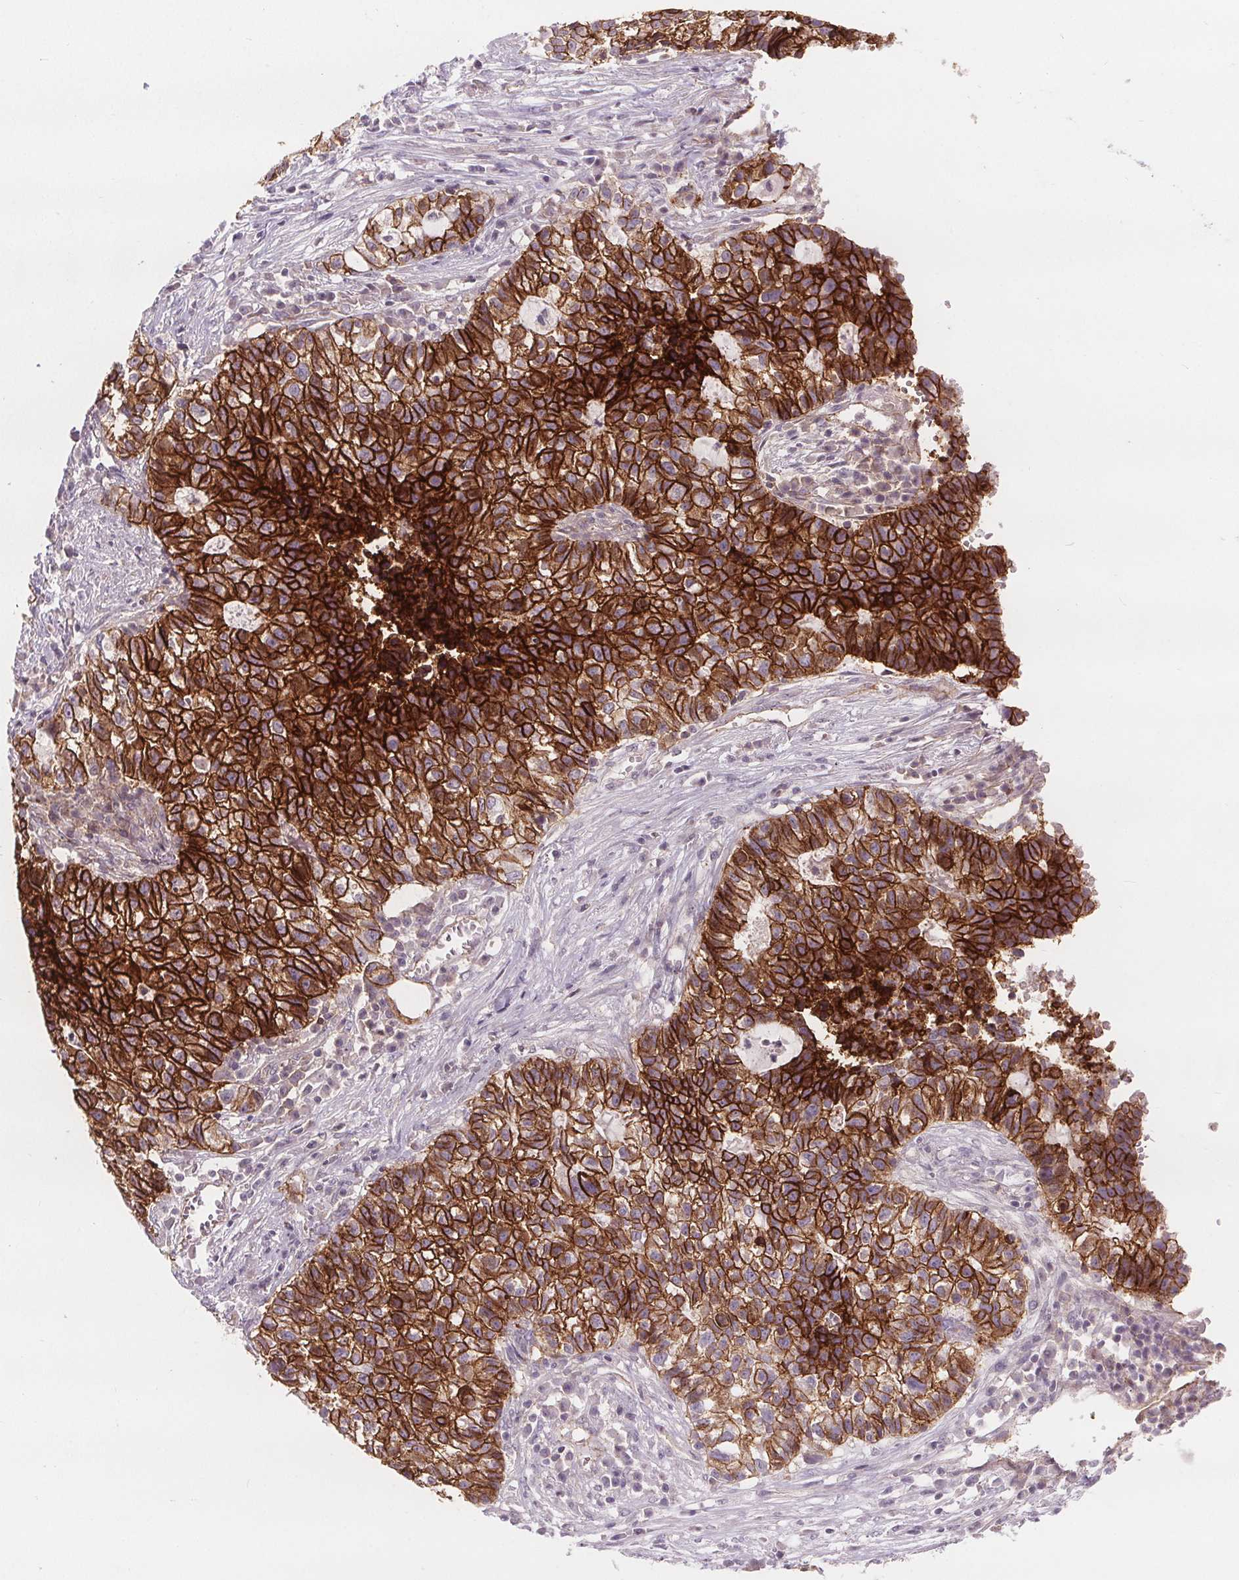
{"staining": {"intensity": "strong", "quantity": ">75%", "location": "cytoplasmic/membranous"}, "tissue": "lung cancer", "cell_type": "Tumor cells", "image_type": "cancer", "snomed": [{"axis": "morphology", "description": "Adenocarcinoma, NOS"}, {"axis": "topography", "description": "Lung"}], "caption": "A high-resolution histopathology image shows immunohistochemistry staining of lung adenocarcinoma, which exhibits strong cytoplasmic/membranous positivity in about >75% of tumor cells. (DAB (3,3'-diaminobenzidine) = brown stain, brightfield microscopy at high magnification).", "gene": "ATP1A1", "patient": {"sex": "male", "age": 57}}